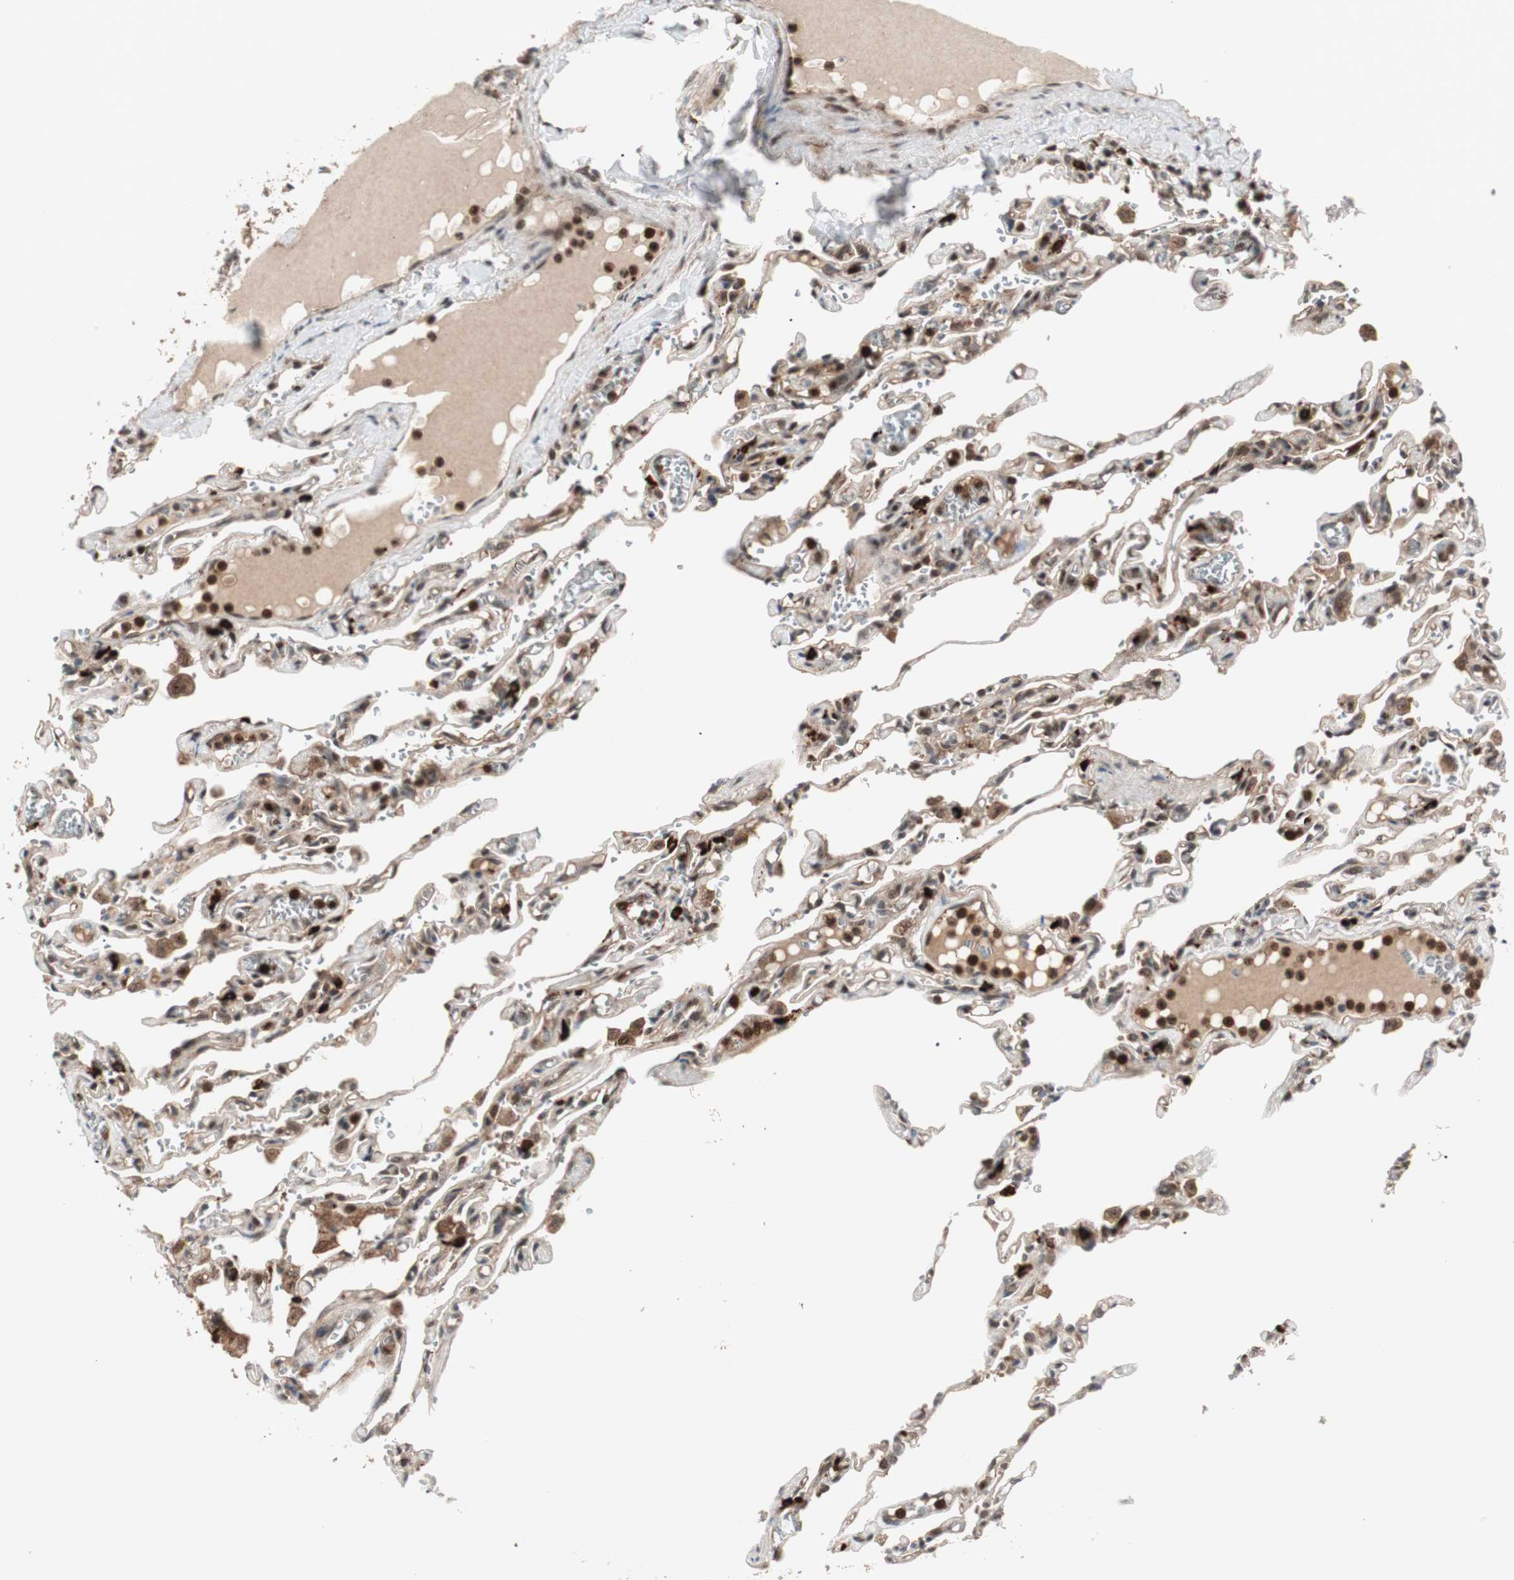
{"staining": {"intensity": "strong", "quantity": ">75%", "location": "cytoplasmic/membranous,nuclear"}, "tissue": "lung", "cell_type": "Alveolar cells", "image_type": "normal", "snomed": [{"axis": "morphology", "description": "Normal tissue, NOS"}, {"axis": "topography", "description": "Lung"}], "caption": "A high amount of strong cytoplasmic/membranous,nuclear staining is present in approximately >75% of alveolar cells in normal lung. (DAB (3,3'-diaminobenzidine) = brown stain, brightfield microscopy at high magnification).", "gene": "PRKG2", "patient": {"sex": "male", "age": 21}}